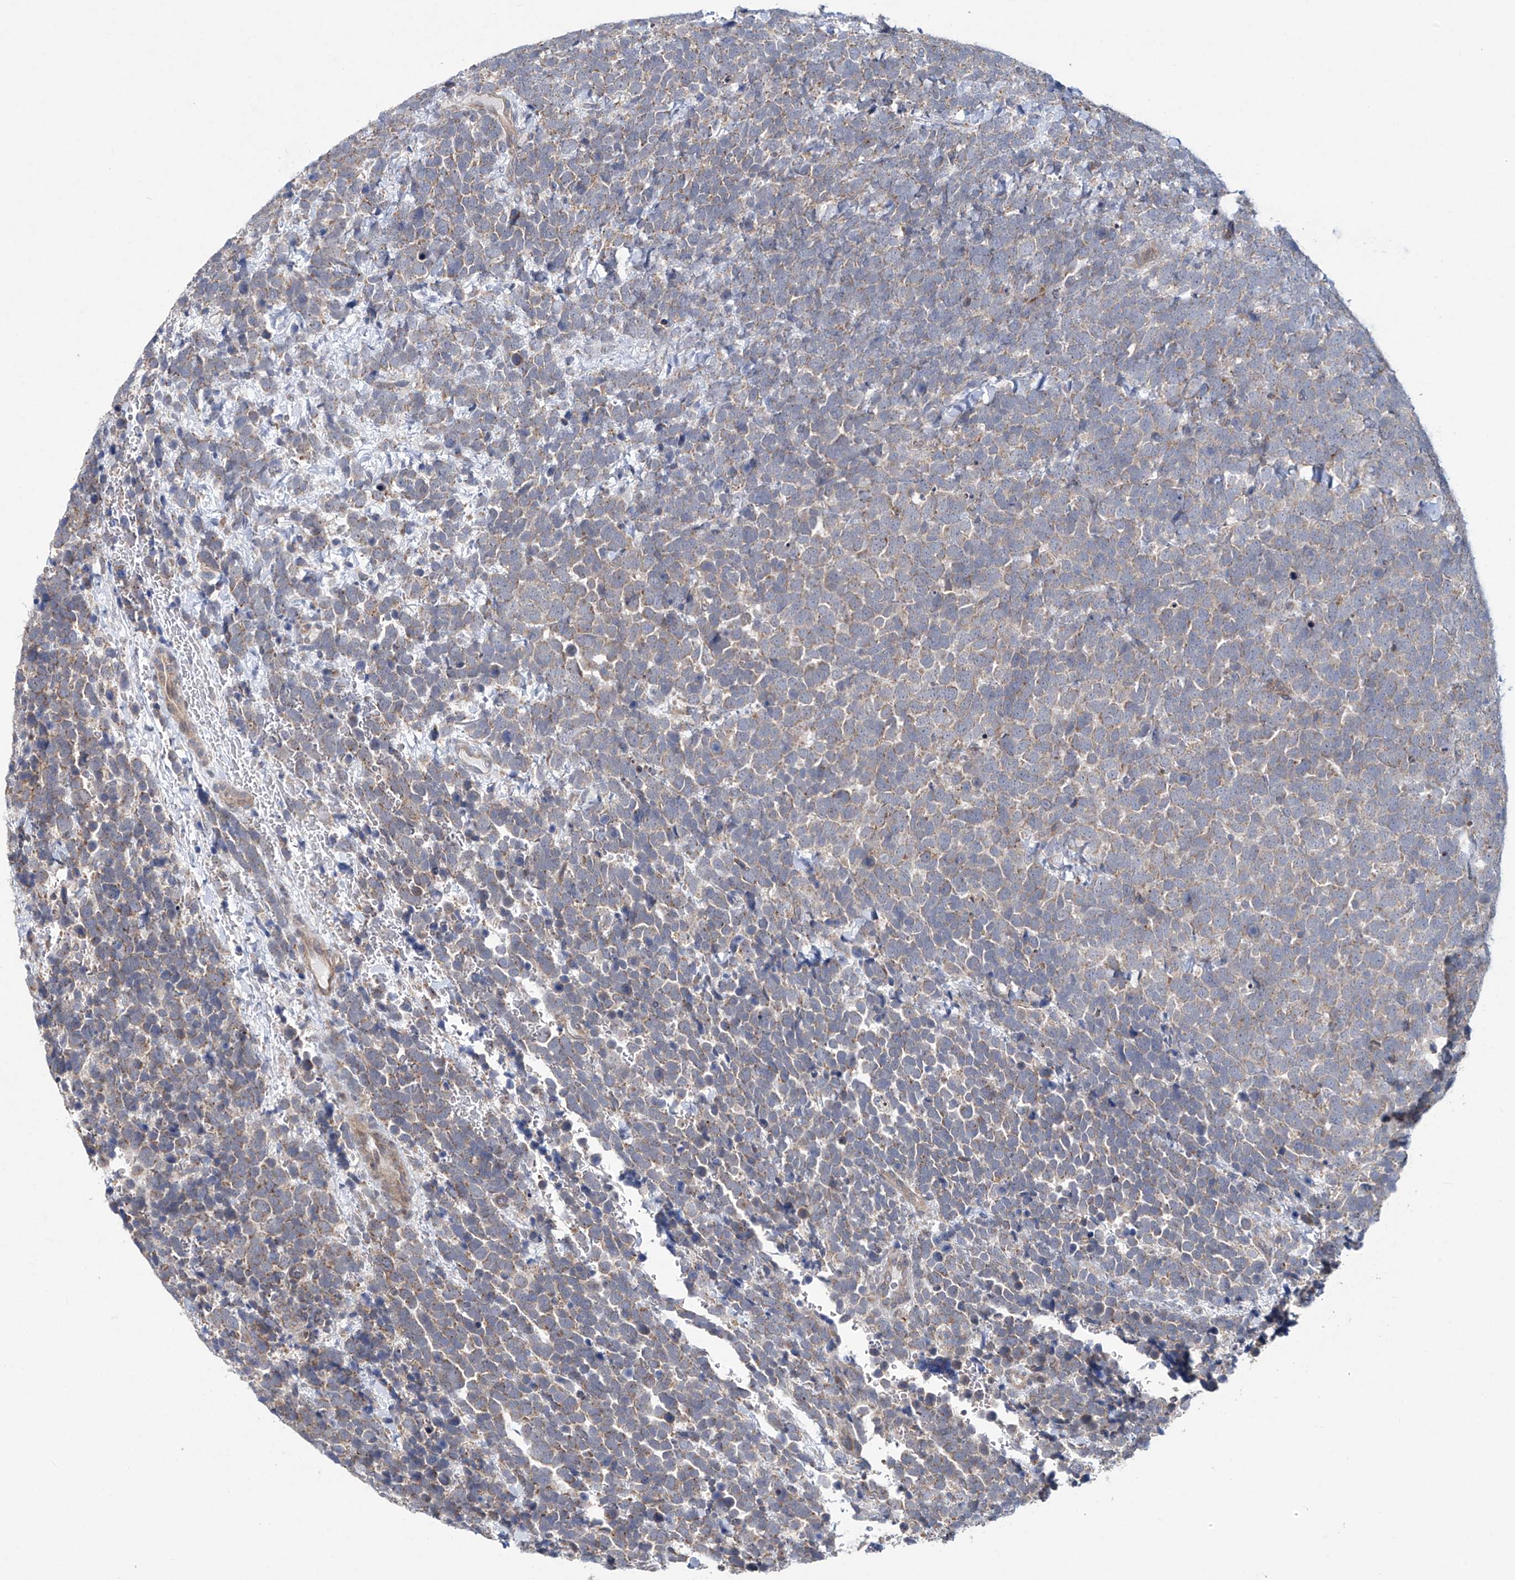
{"staining": {"intensity": "weak", "quantity": "25%-75%", "location": "cytoplasmic/membranous"}, "tissue": "urothelial cancer", "cell_type": "Tumor cells", "image_type": "cancer", "snomed": [{"axis": "morphology", "description": "Urothelial carcinoma, High grade"}, {"axis": "topography", "description": "Urinary bladder"}], "caption": "Immunohistochemical staining of high-grade urothelial carcinoma shows low levels of weak cytoplasmic/membranous protein expression in about 25%-75% of tumor cells. (Brightfield microscopy of DAB IHC at high magnification).", "gene": "TRIM60", "patient": {"sex": "female", "age": 82}}